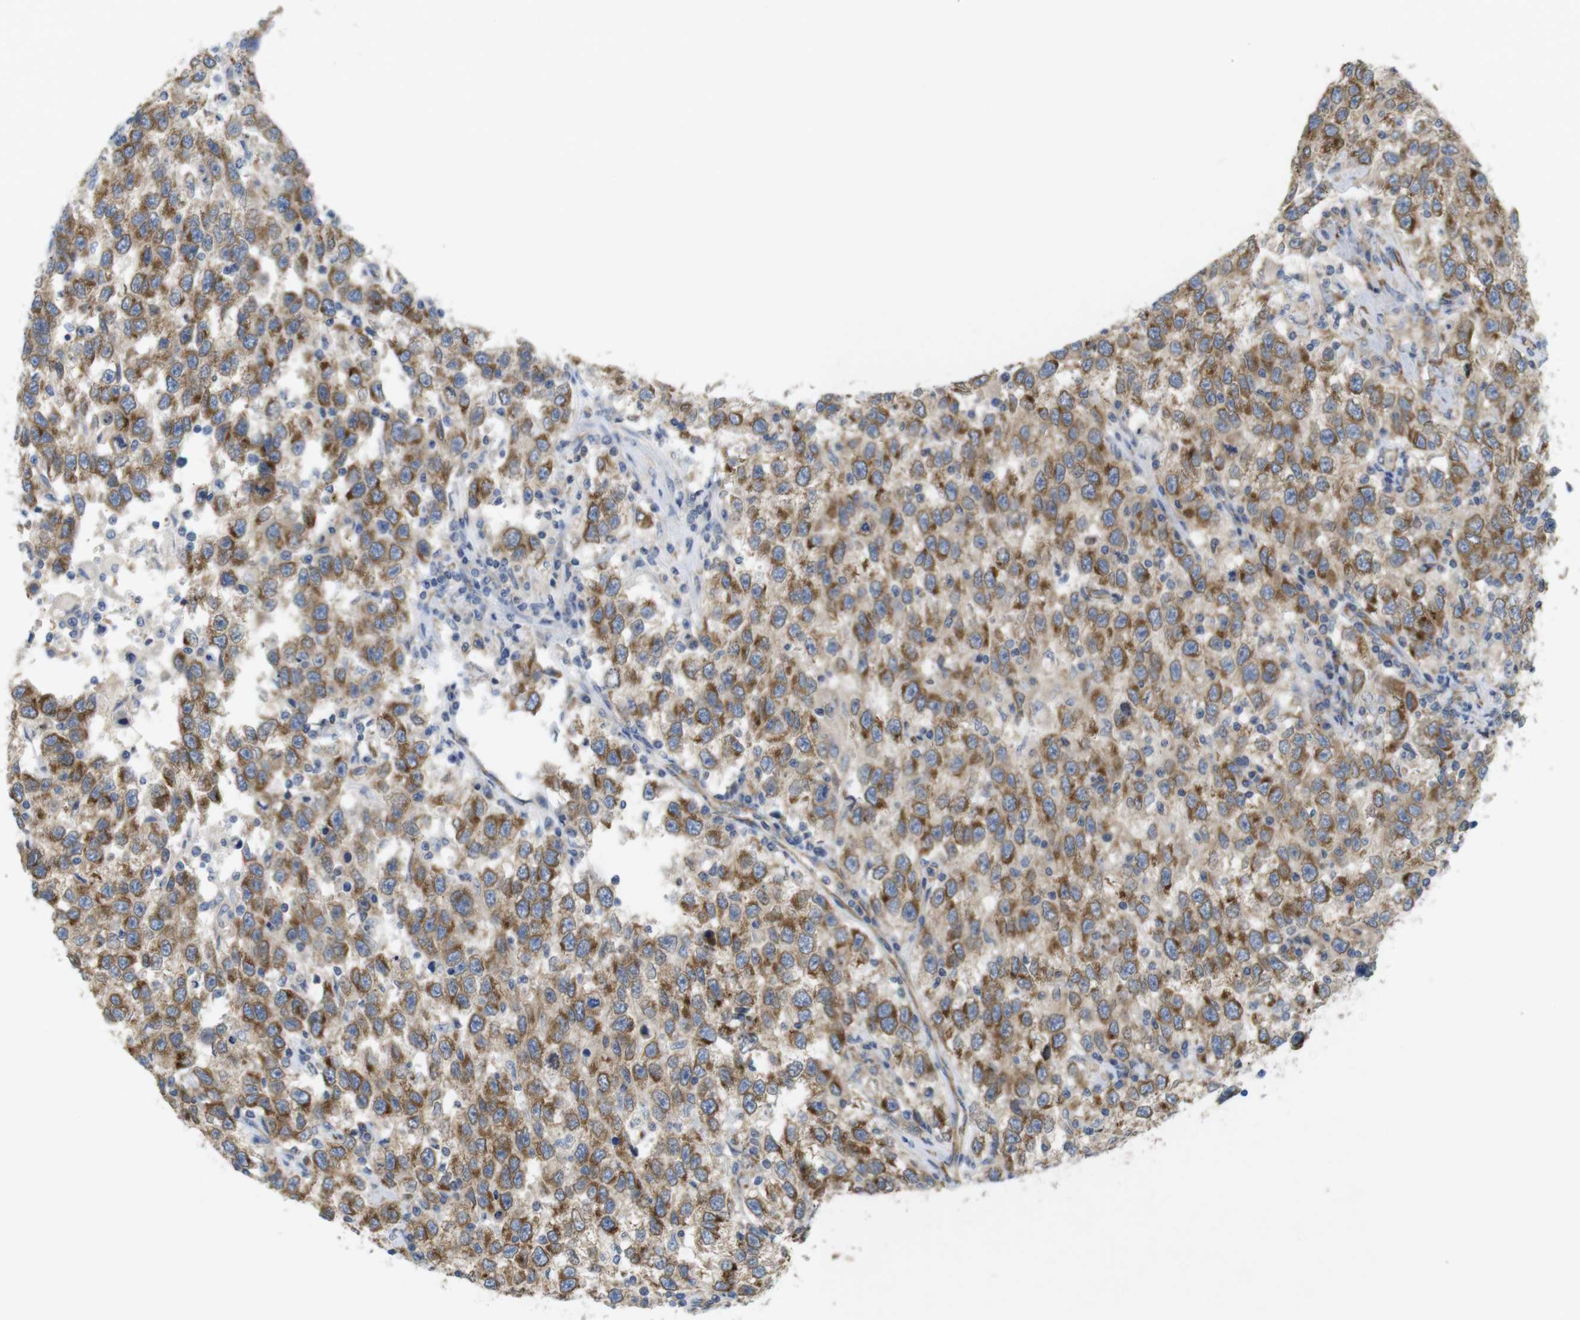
{"staining": {"intensity": "moderate", "quantity": ">75%", "location": "cytoplasmic/membranous"}, "tissue": "testis cancer", "cell_type": "Tumor cells", "image_type": "cancer", "snomed": [{"axis": "morphology", "description": "Seminoma, NOS"}, {"axis": "topography", "description": "Testis"}], "caption": "Protein staining reveals moderate cytoplasmic/membranous staining in about >75% of tumor cells in testis cancer.", "gene": "PCNX2", "patient": {"sex": "male", "age": 41}}